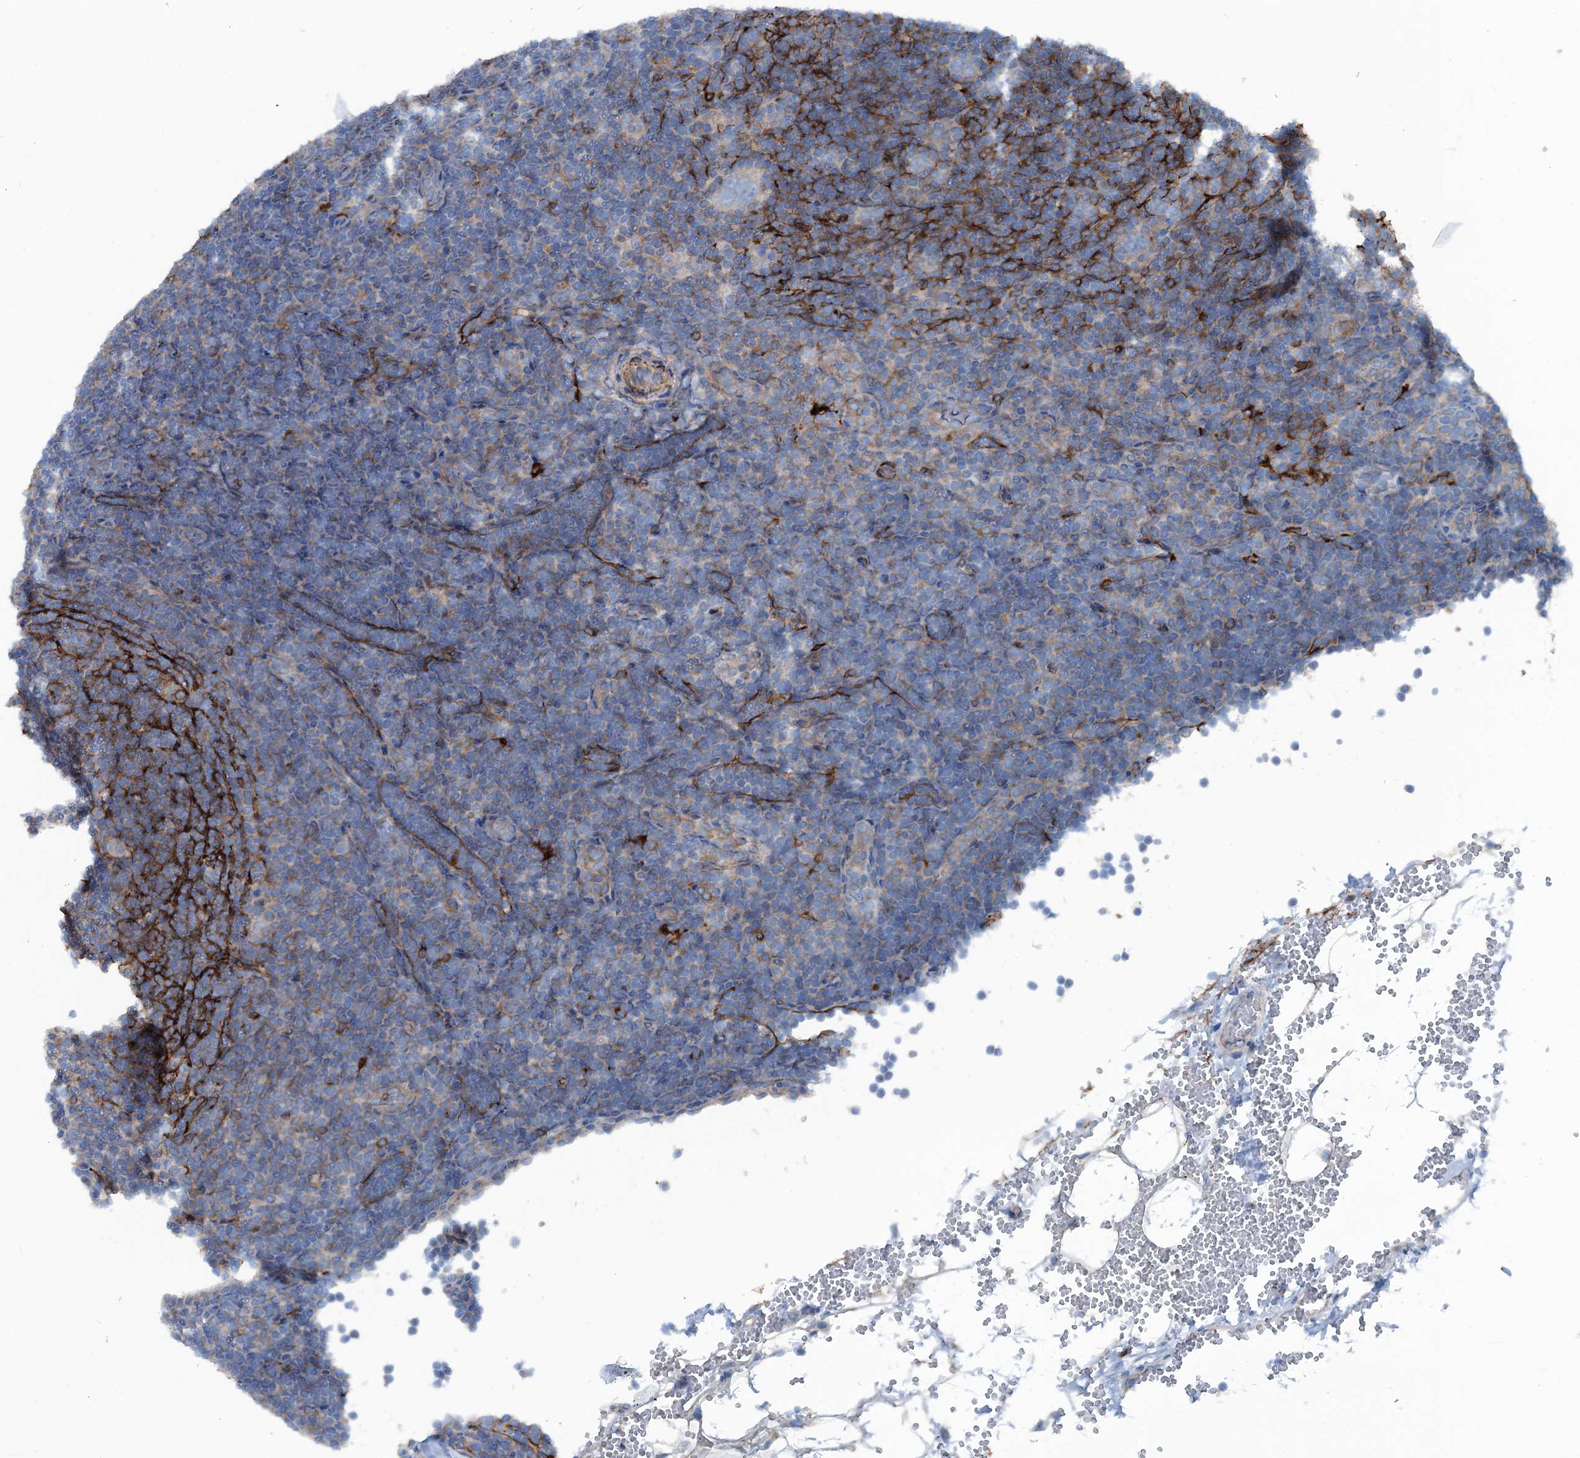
{"staining": {"intensity": "weak", "quantity": "<25%", "location": "cytoplasmic/membranous"}, "tissue": "lymphoma", "cell_type": "Tumor cells", "image_type": "cancer", "snomed": [{"axis": "morphology", "description": "Hodgkin's disease, NOS"}, {"axis": "topography", "description": "Lymph node"}], "caption": "A histopathology image of human lymphoma is negative for staining in tumor cells.", "gene": "CALCOCO1", "patient": {"sex": "female", "age": 57}}